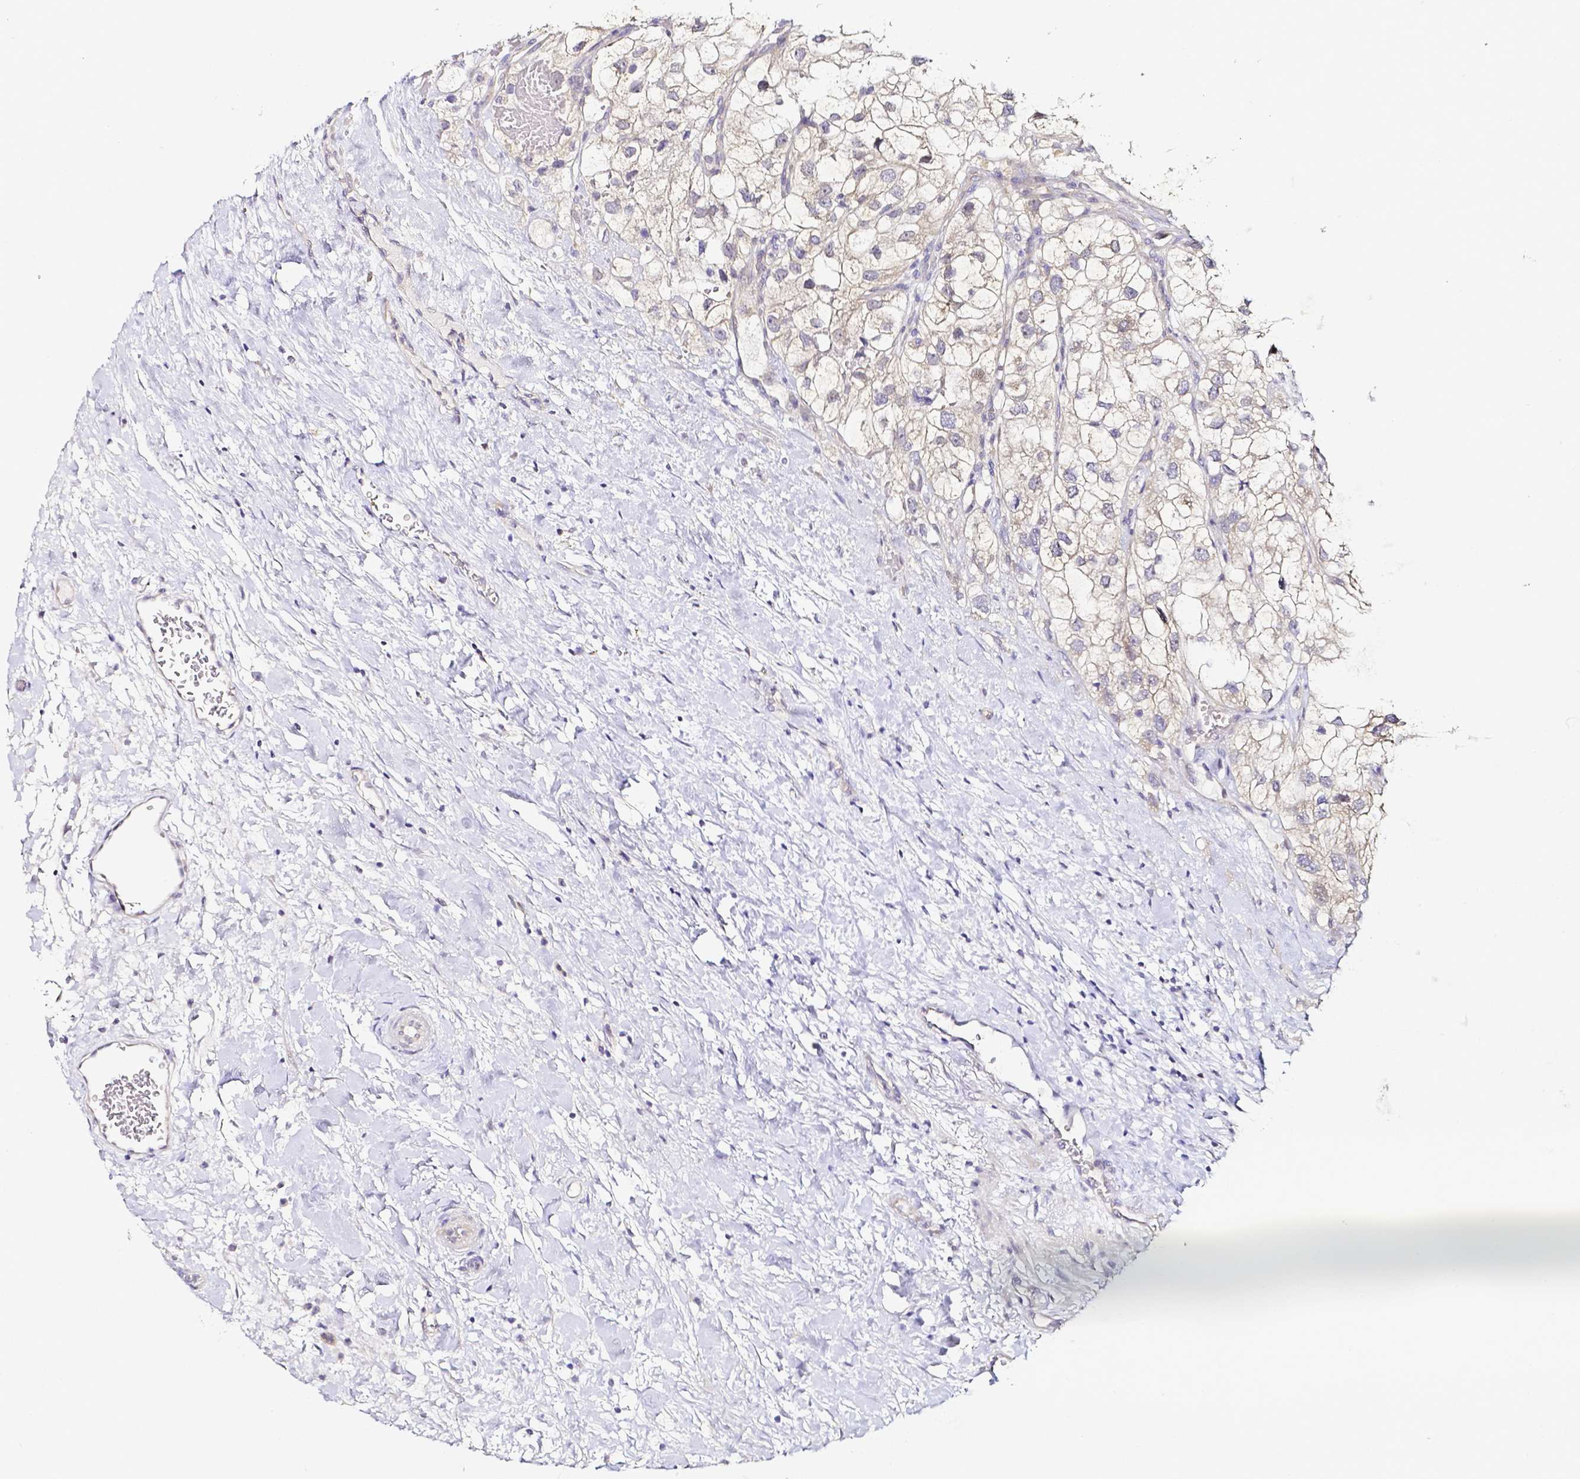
{"staining": {"intensity": "weak", "quantity": "<25%", "location": "cytoplasmic/membranous"}, "tissue": "renal cancer", "cell_type": "Tumor cells", "image_type": "cancer", "snomed": [{"axis": "morphology", "description": "Adenocarcinoma, NOS"}, {"axis": "topography", "description": "Kidney"}], "caption": "Immunohistochemical staining of human adenocarcinoma (renal) exhibits no significant expression in tumor cells.", "gene": "PKP3", "patient": {"sex": "male", "age": 59}}